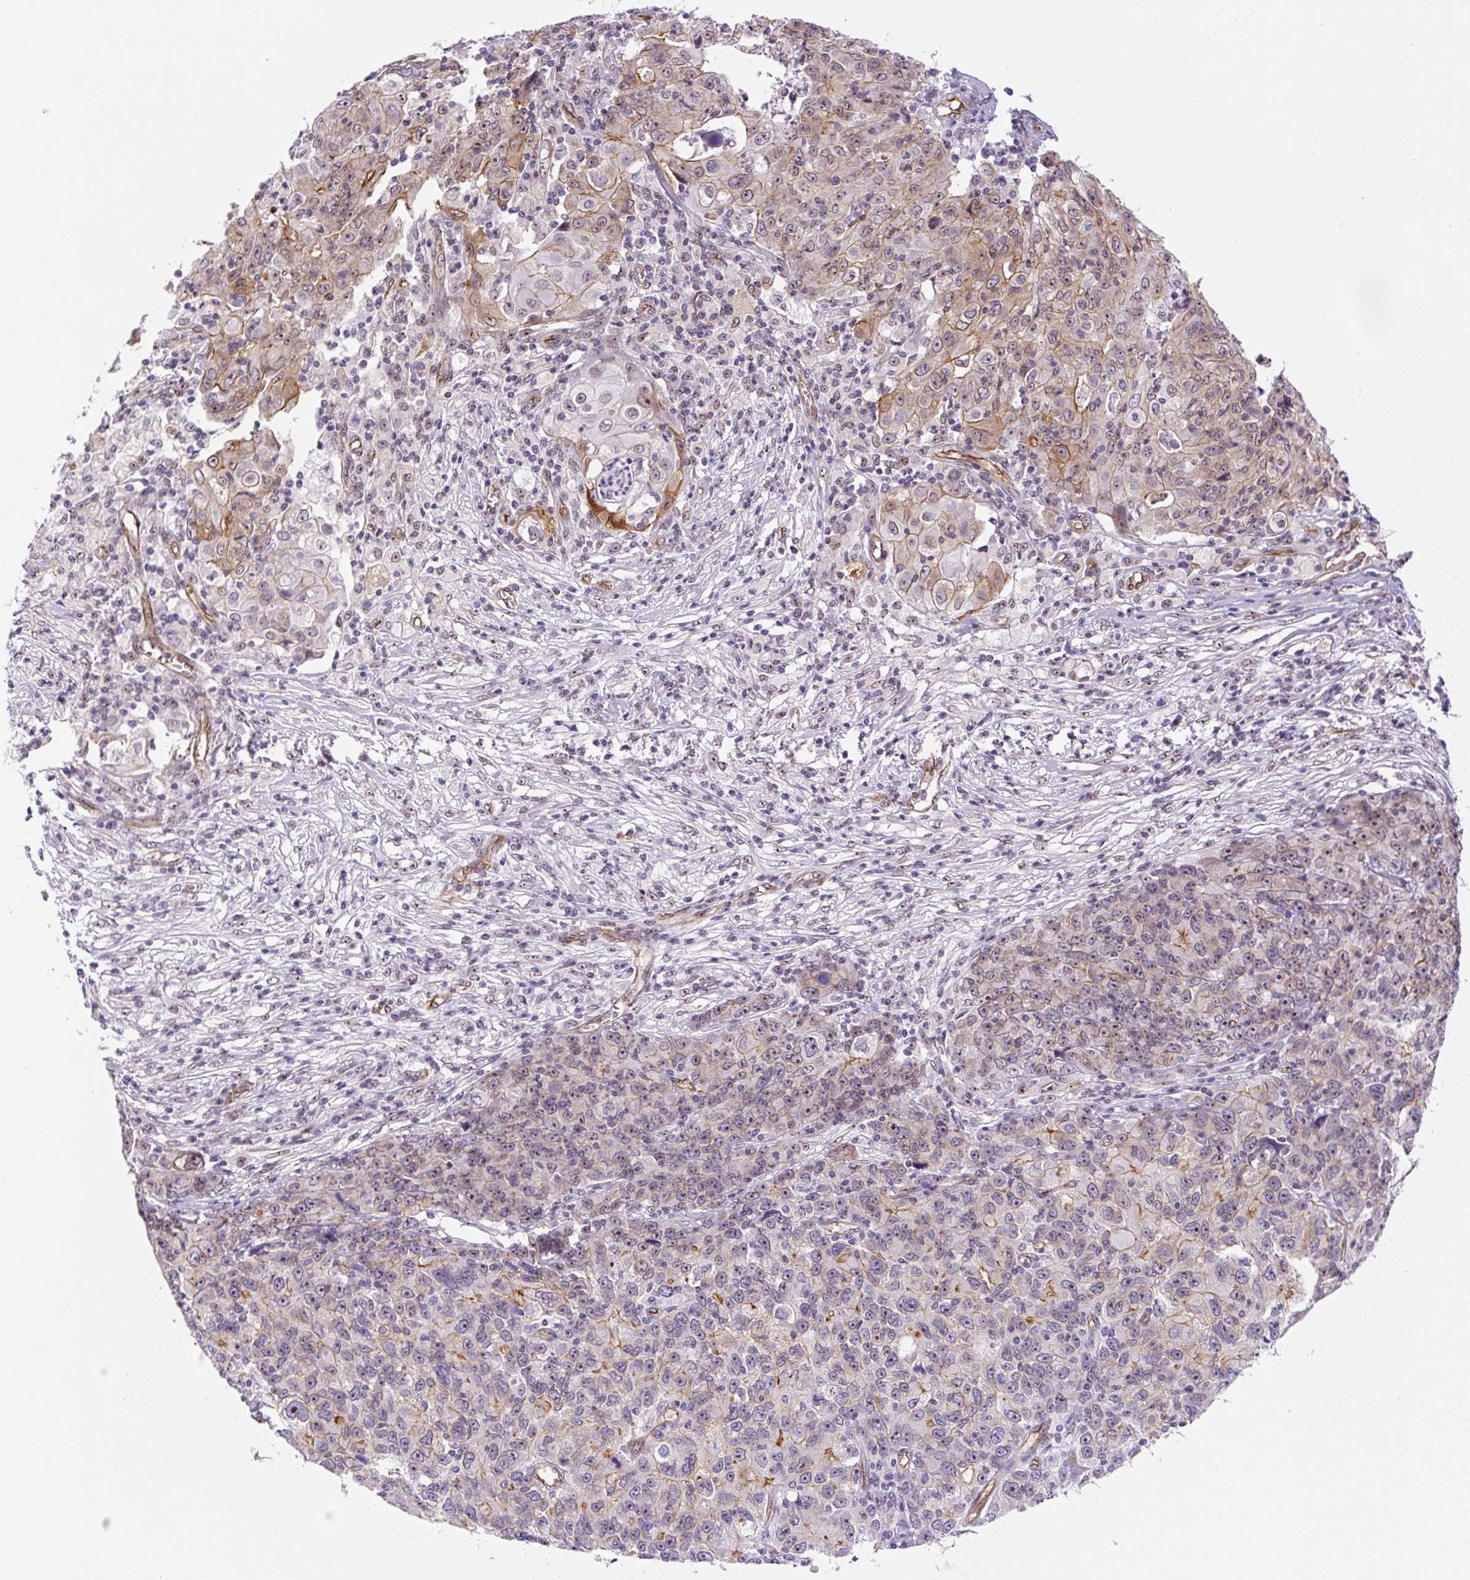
{"staining": {"intensity": "moderate", "quantity": "<25%", "location": "cytoplasmic/membranous"}, "tissue": "ovarian cancer", "cell_type": "Tumor cells", "image_type": "cancer", "snomed": [{"axis": "morphology", "description": "Carcinoma, endometroid"}, {"axis": "topography", "description": "Ovary"}], "caption": "Protein staining reveals moderate cytoplasmic/membranous expression in approximately <25% of tumor cells in ovarian cancer.", "gene": "MYO5C", "patient": {"sex": "female", "age": 42}}